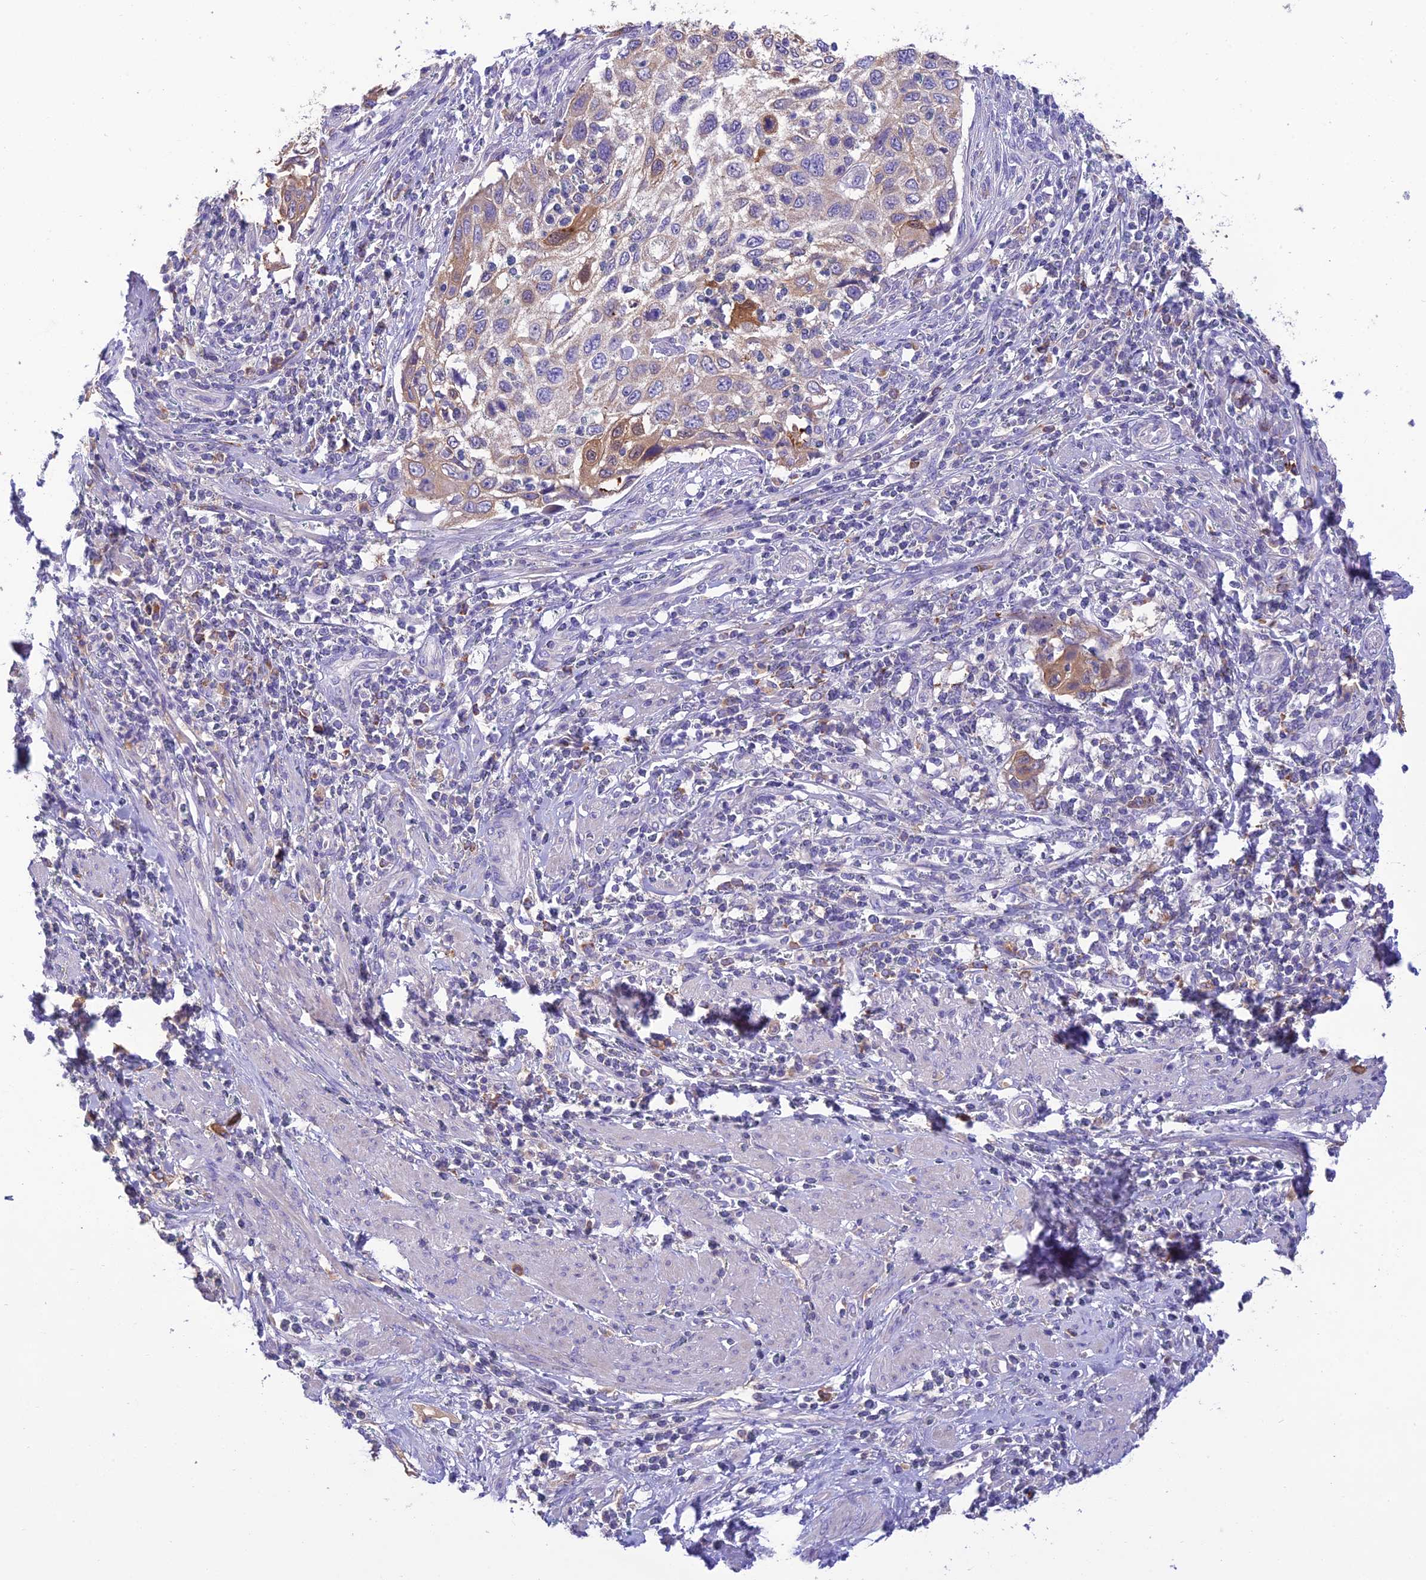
{"staining": {"intensity": "moderate", "quantity": "<25%", "location": "cytoplasmic/membranous"}, "tissue": "cervical cancer", "cell_type": "Tumor cells", "image_type": "cancer", "snomed": [{"axis": "morphology", "description": "Squamous cell carcinoma, NOS"}, {"axis": "topography", "description": "Cervix"}], "caption": "An immunohistochemistry image of neoplastic tissue is shown. Protein staining in brown highlights moderate cytoplasmic/membranous positivity in squamous cell carcinoma (cervical) within tumor cells. (Brightfield microscopy of DAB IHC at high magnification).", "gene": "SFT2D2", "patient": {"sex": "female", "age": 70}}